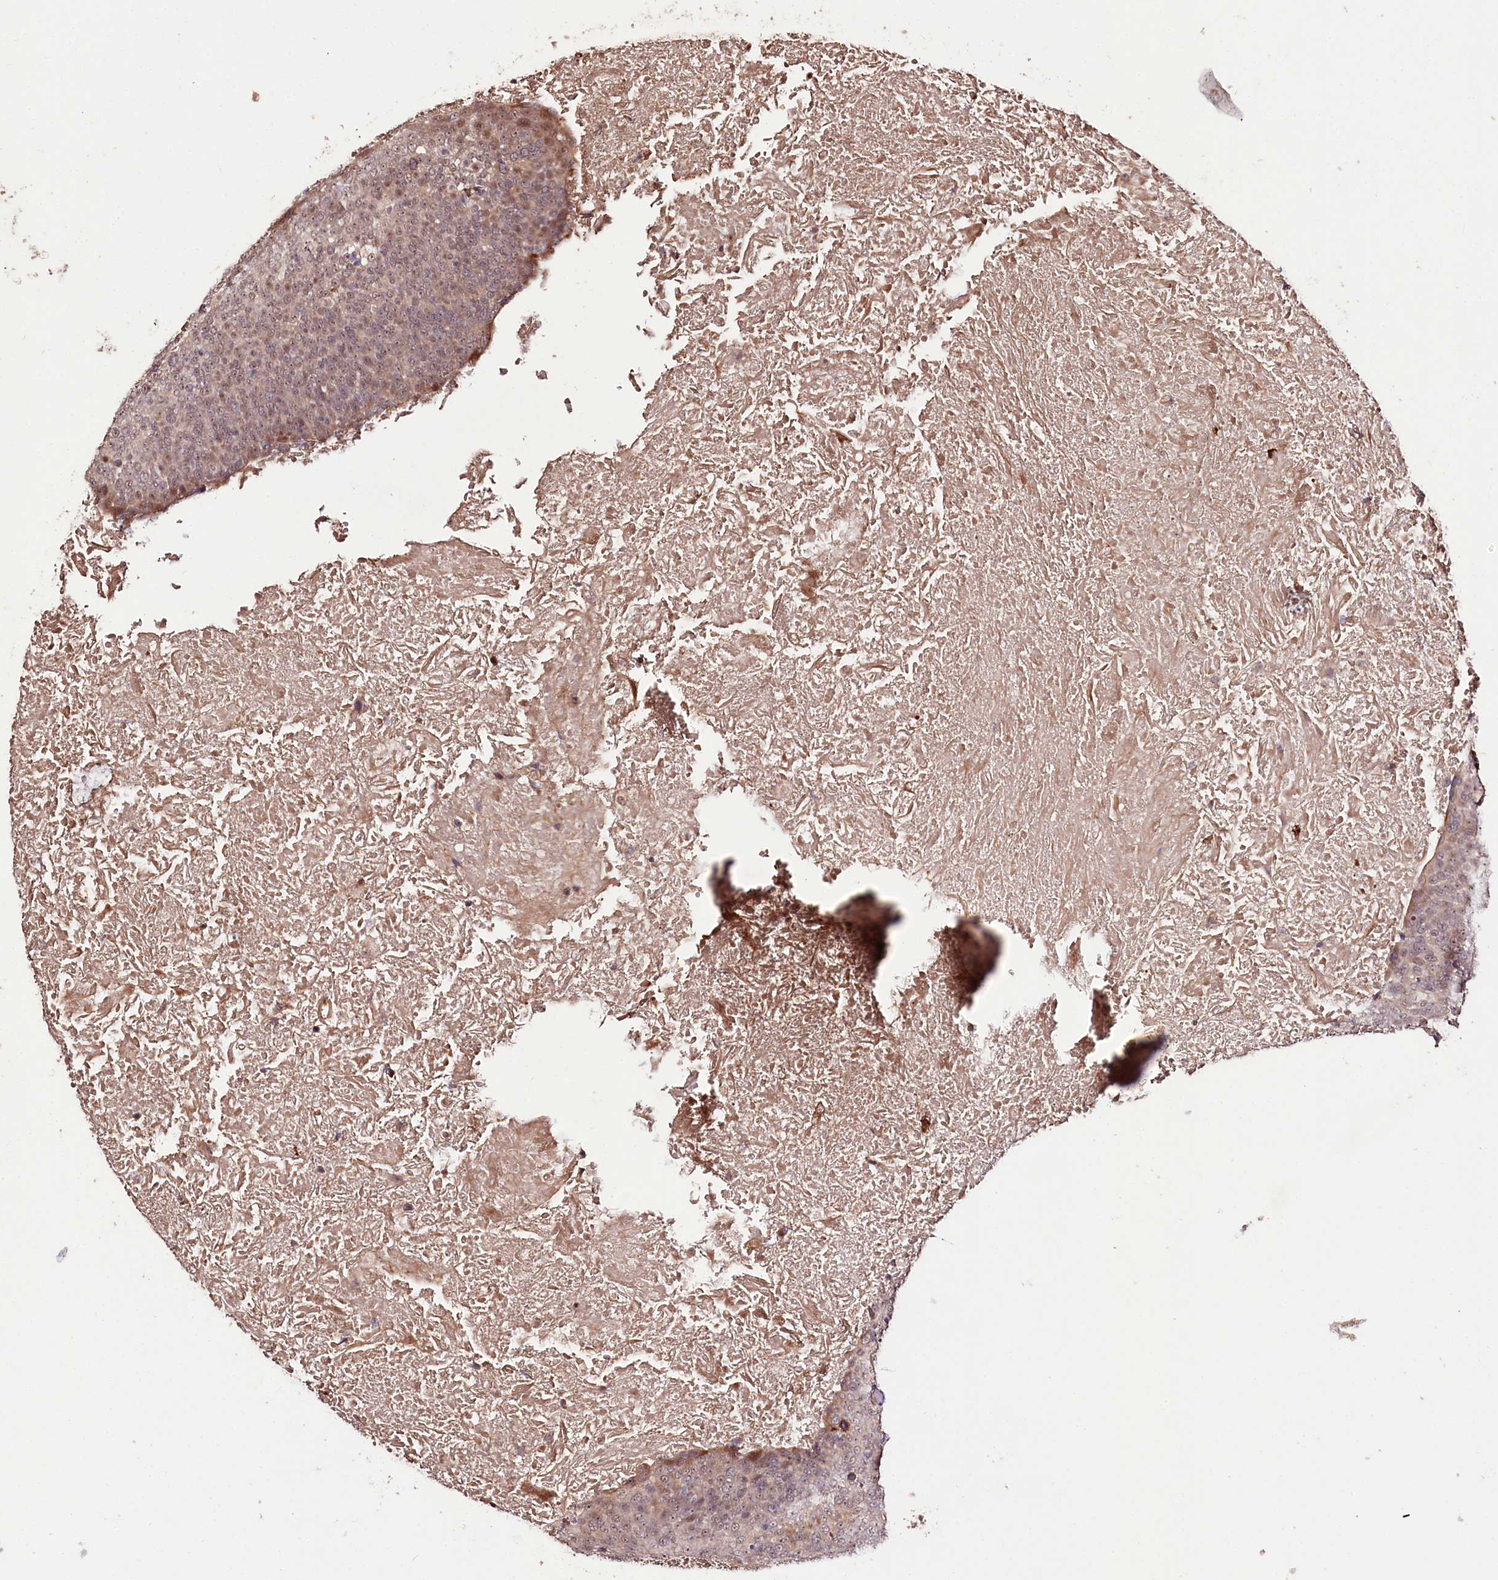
{"staining": {"intensity": "weak", "quantity": "25%-75%", "location": "cytoplasmic/membranous,nuclear"}, "tissue": "head and neck cancer", "cell_type": "Tumor cells", "image_type": "cancer", "snomed": [{"axis": "morphology", "description": "Squamous cell carcinoma, NOS"}, {"axis": "morphology", "description": "Squamous cell carcinoma, metastatic, NOS"}, {"axis": "topography", "description": "Lymph node"}, {"axis": "topography", "description": "Head-Neck"}], "caption": "Tumor cells reveal low levels of weak cytoplasmic/membranous and nuclear expression in approximately 25%-75% of cells in human head and neck squamous cell carcinoma.", "gene": "DMP1", "patient": {"sex": "male", "age": 62}}